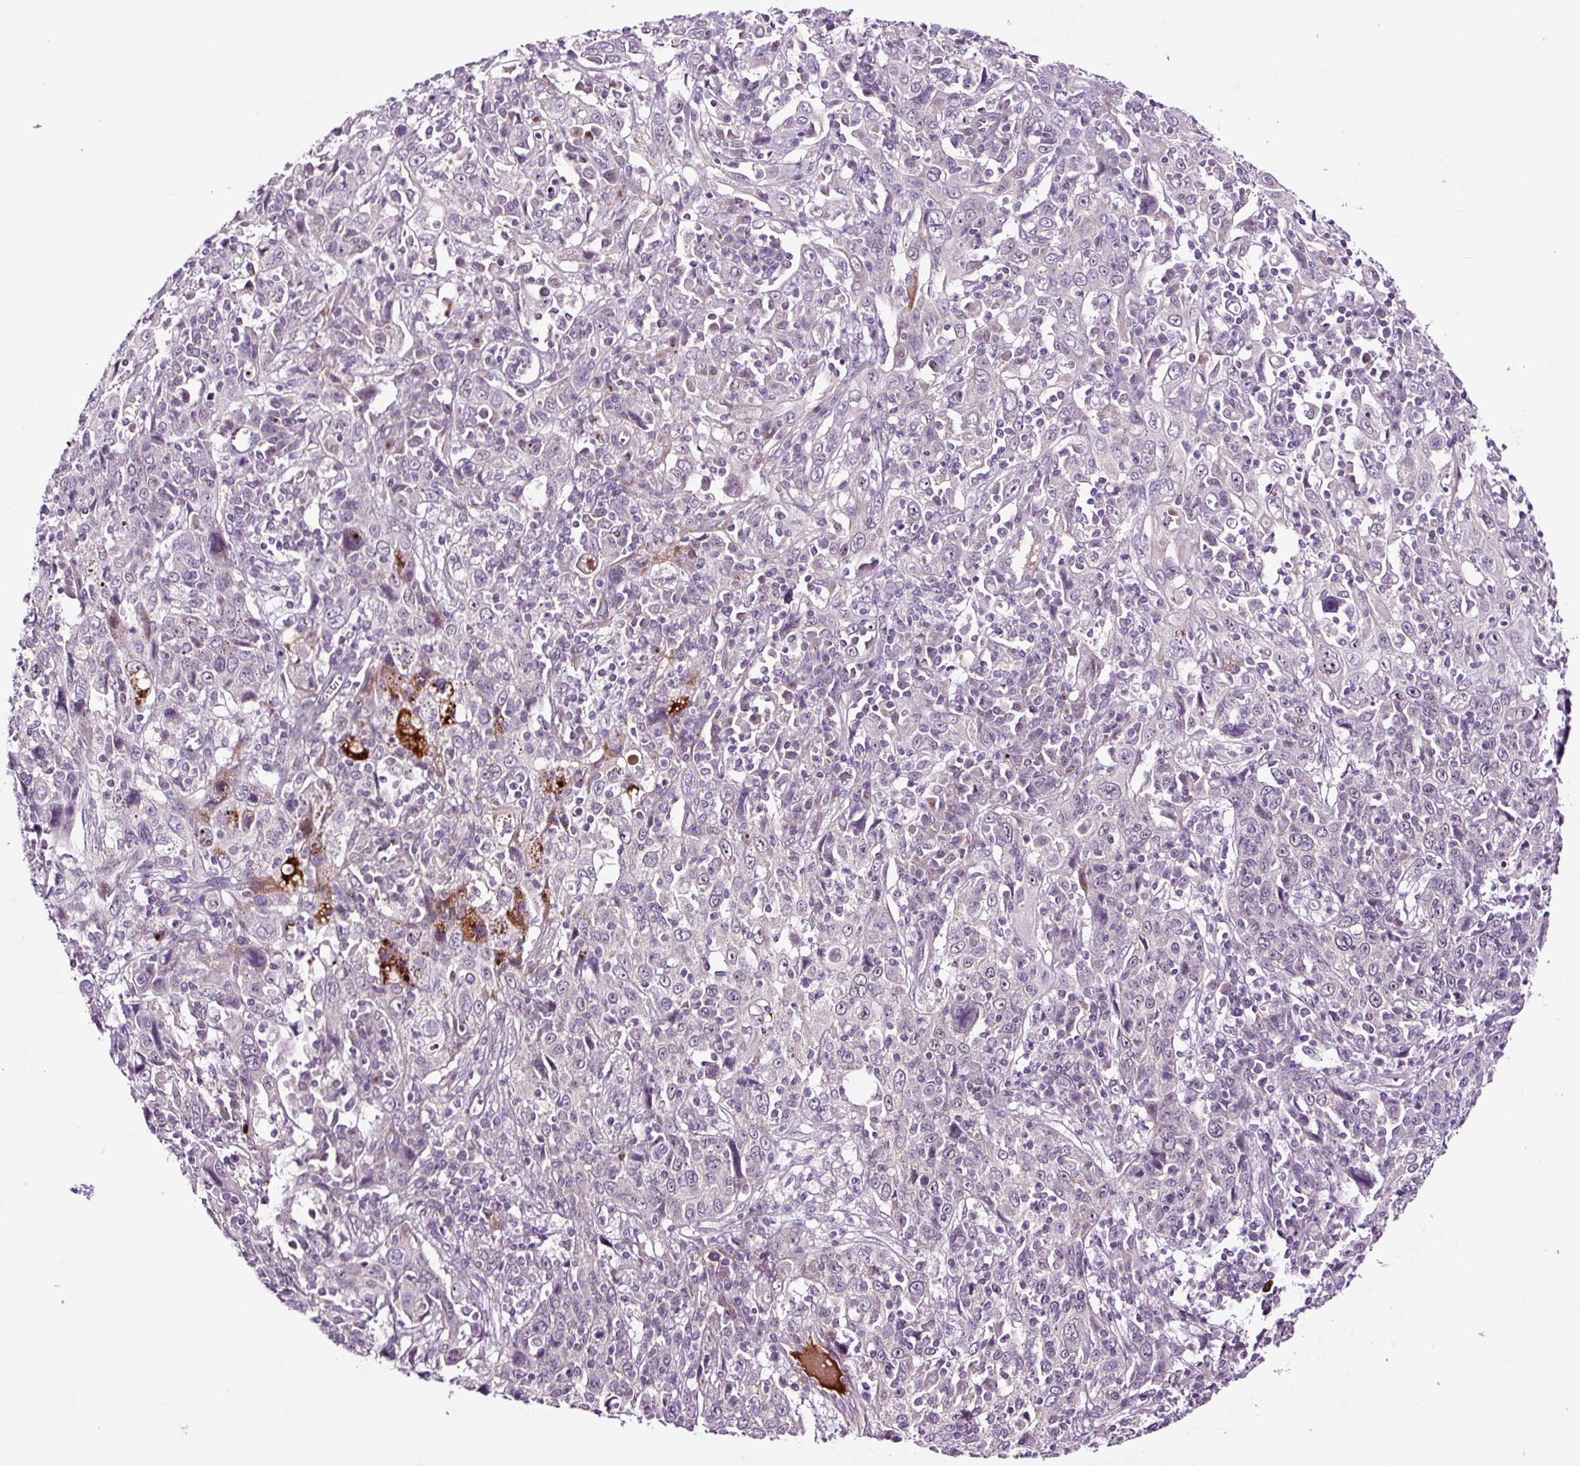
{"staining": {"intensity": "negative", "quantity": "none", "location": "none"}, "tissue": "cervical cancer", "cell_type": "Tumor cells", "image_type": "cancer", "snomed": [{"axis": "morphology", "description": "Squamous cell carcinoma, NOS"}, {"axis": "topography", "description": "Cervix"}], "caption": "Tumor cells show no significant staining in cervical cancer.", "gene": "NOM1", "patient": {"sex": "female", "age": 46}}